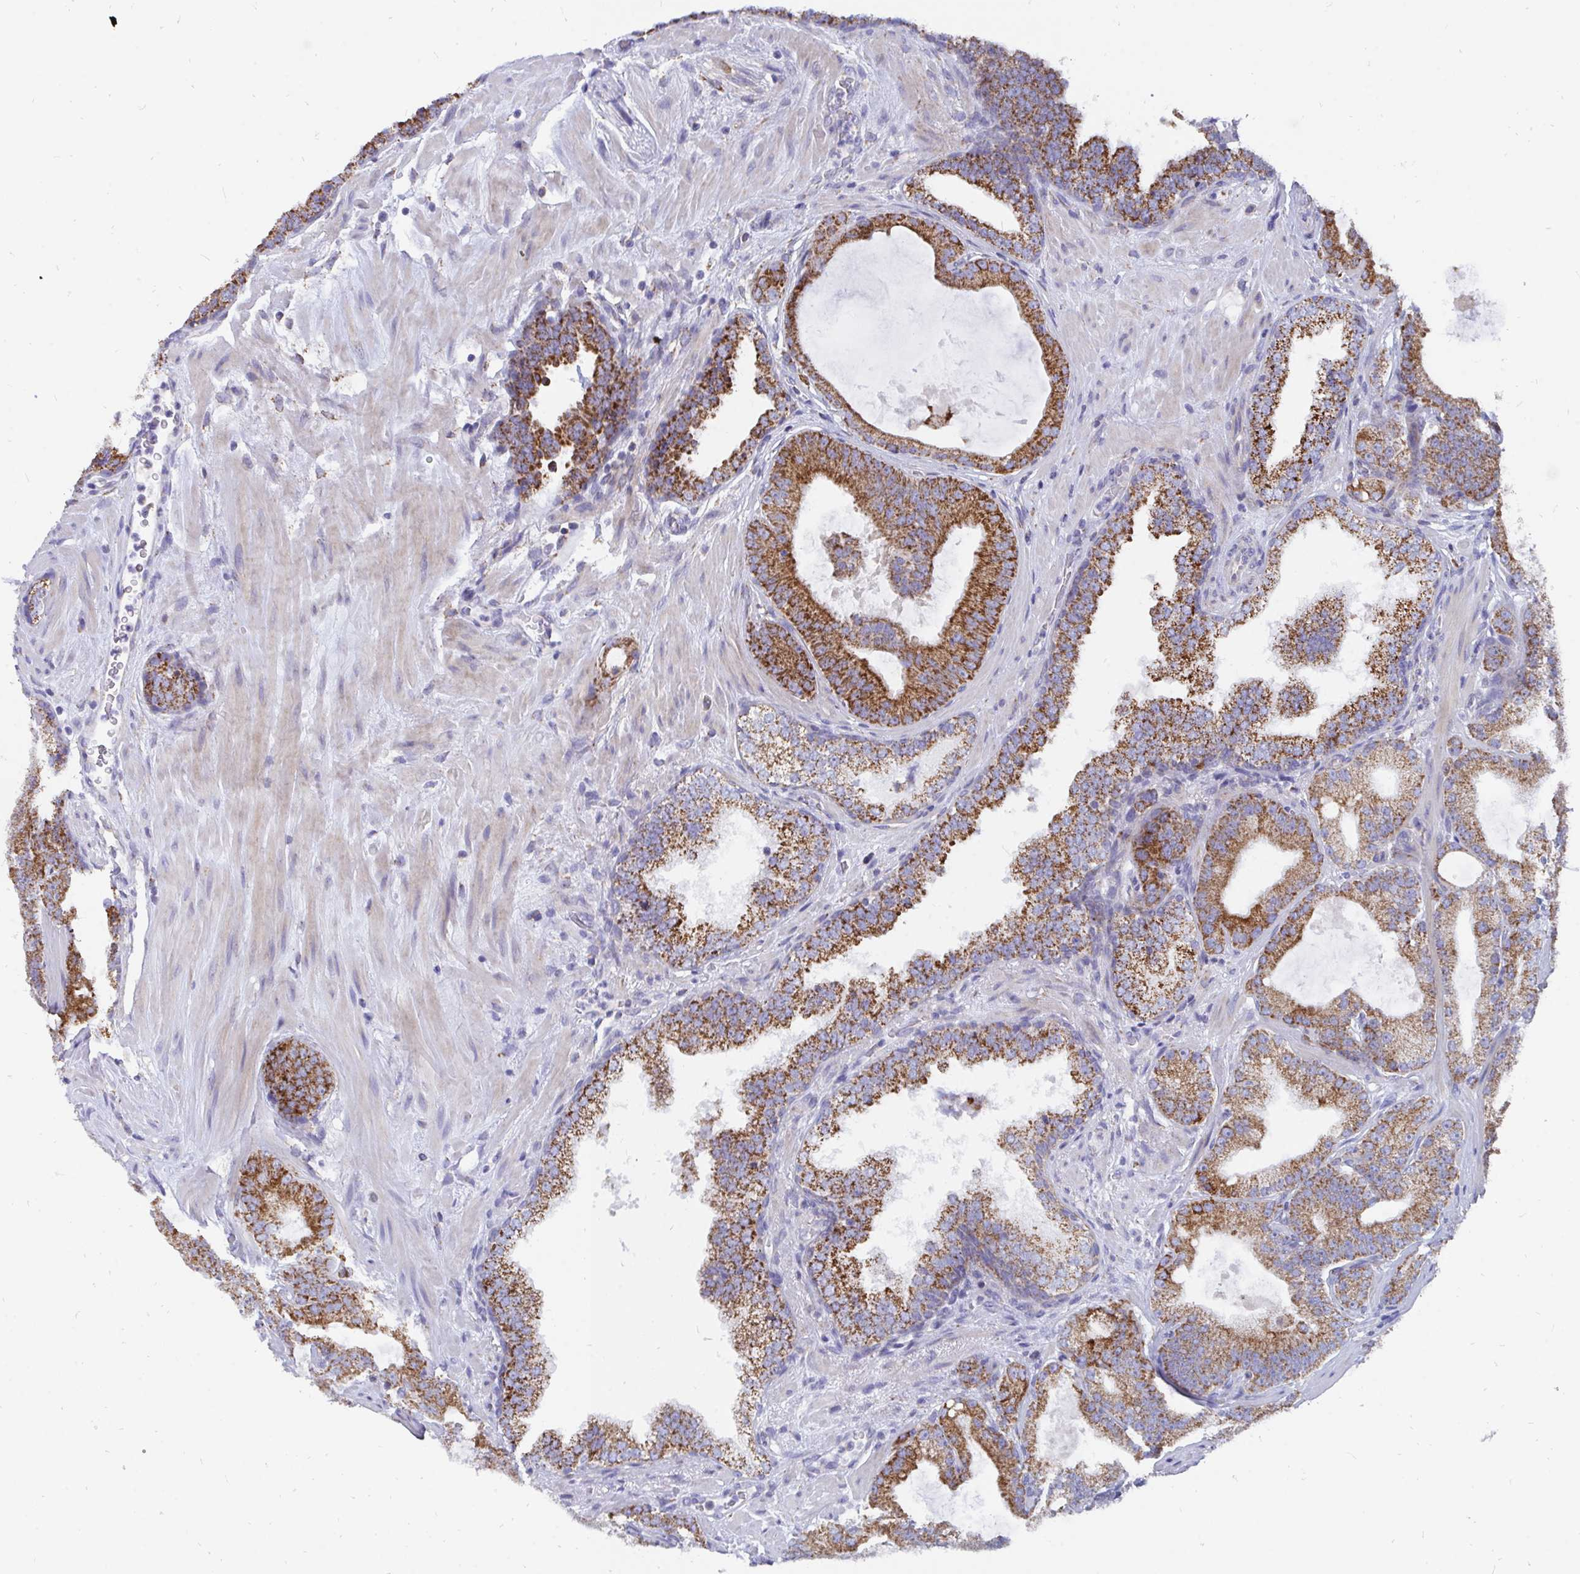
{"staining": {"intensity": "moderate", "quantity": ">75%", "location": "cytoplasmic/membranous"}, "tissue": "prostate cancer", "cell_type": "Tumor cells", "image_type": "cancer", "snomed": [{"axis": "morphology", "description": "Adenocarcinoma, High grade"}, {"axis": "topography", "description": "Prostate"}], "caption": "The immunohistochemical stain labels moderate cytoplasmic/membranous staining in tumor cells of prostate cancer (high-grade adenocarcinoma) tissue.", "gene": "PC", "patient": {"sex": "male", "age": 65}}